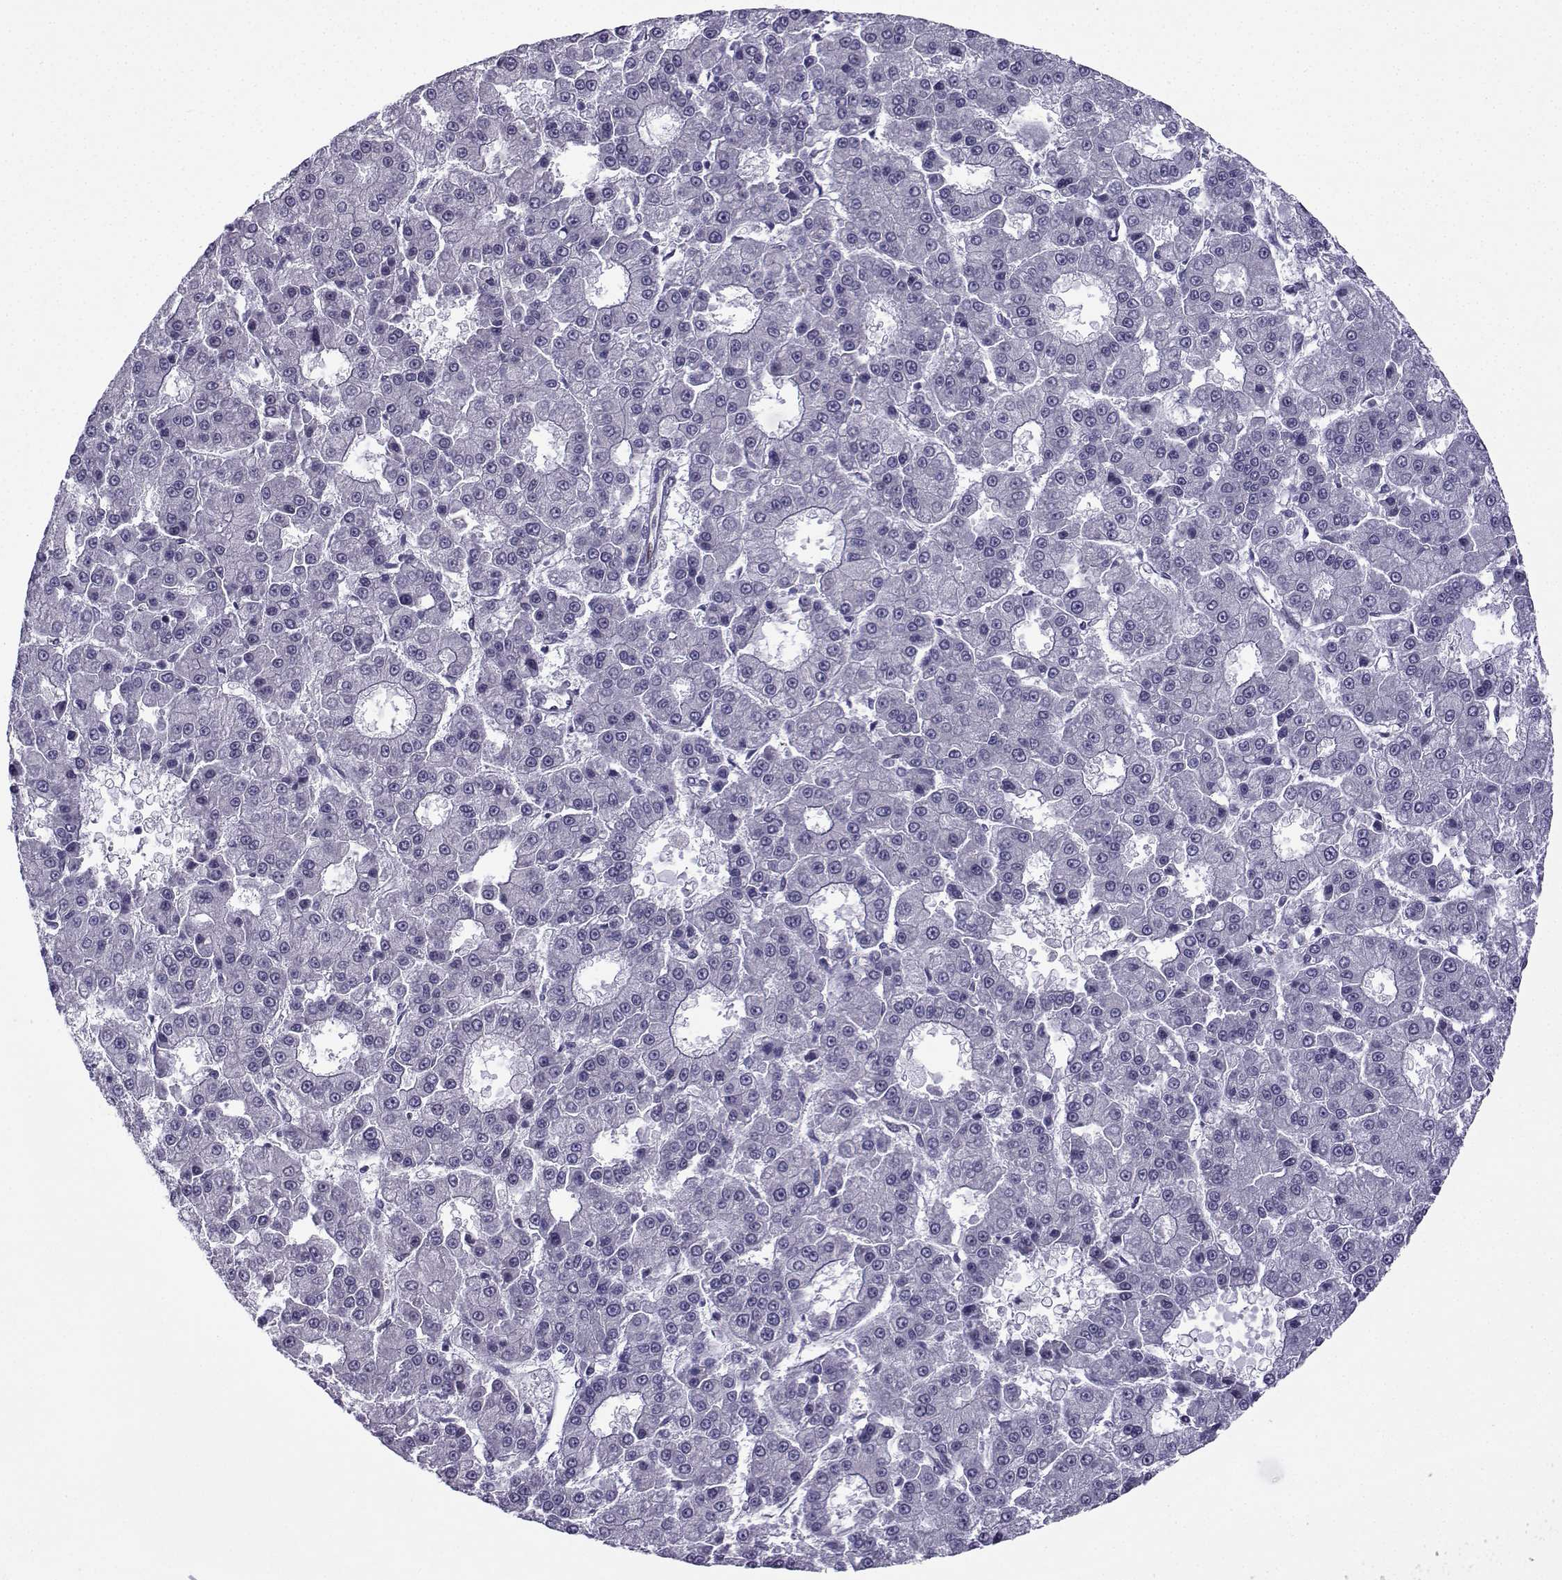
{"staining": {"intensity": "negative", "quantity": "none", "location": "none"}, "tissue": "liver cancer", "cell_type": "Tumor cells", "image_type": "cancer", "snomed": [{"axis": "morphology", "description": "Carcinoma, Hepatocellular, NOS"}, {"axis": "topography", "description": "Liver"}], "caption": "Tumor cells show no significant staining in liver cancer.", "gene": "FGF3", "patient": {"sex": "male", "age": 70}}